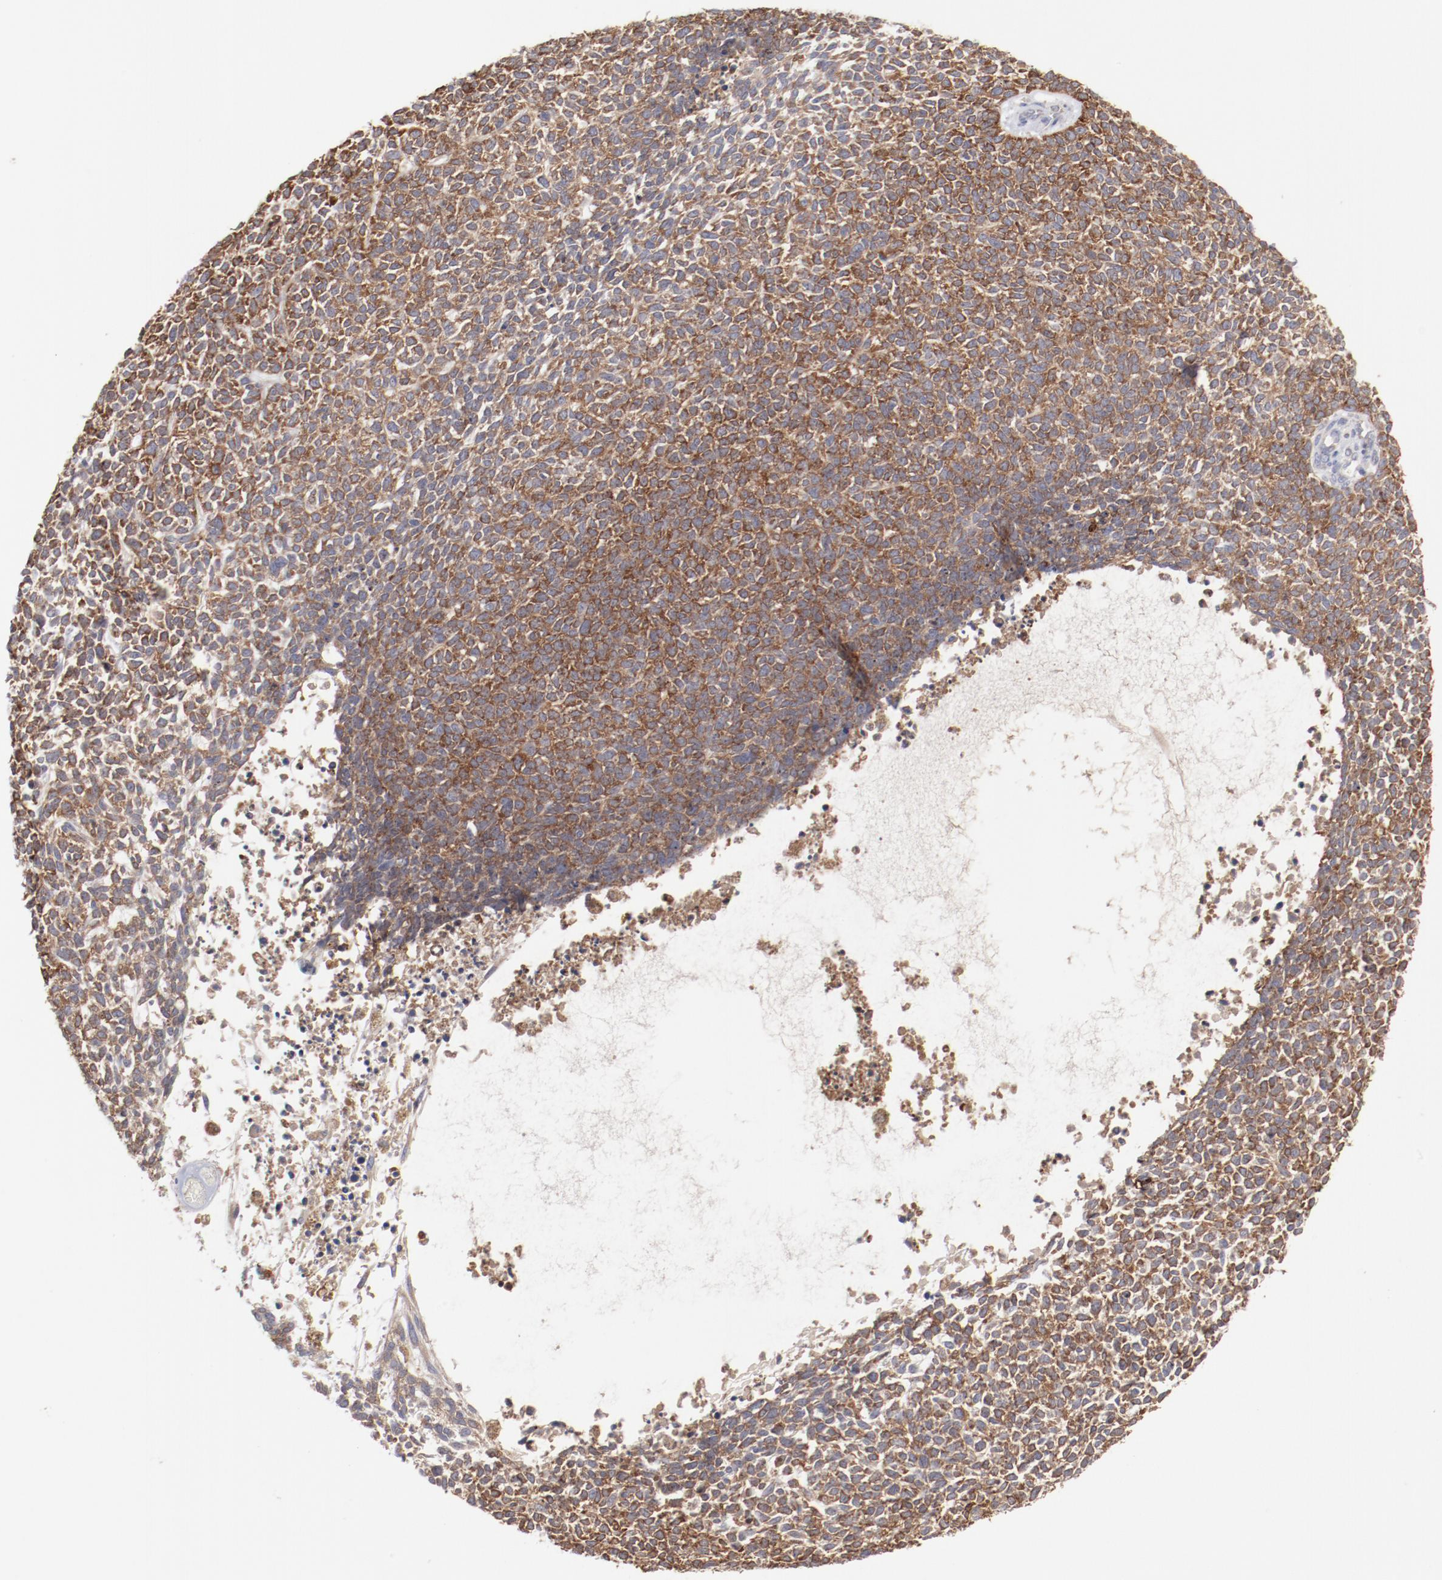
{"staining": {"intensity": "moderate", "quantity": ">75%", "location": "cytoplasmic/membranous"}, "tissue": "skin cancer", "cell_type": "Tumor cells", "image_type": "cancer", "snomed": [{"axis": "morphology", "description": "Basal cell carcinoma"}, {"axis": "topography", "description": "Skin"}], "caption": "Immunohistochemistry (IHC) staining of basal cell carcinoma (skin), which shows medium levels of moderate cytoplasmic/membranous expression in about >75% of tumor cells indicating moderate cytoplasmic/membranous protein staining. The staining was performed using DAB (3,3'-diaminobenzidine) (brown) for protein detection and nuclei were counterstained in hematoxylin (blue).", "gene": "PPFIBP2", "patient": {"sex": "female", "age": 84}}